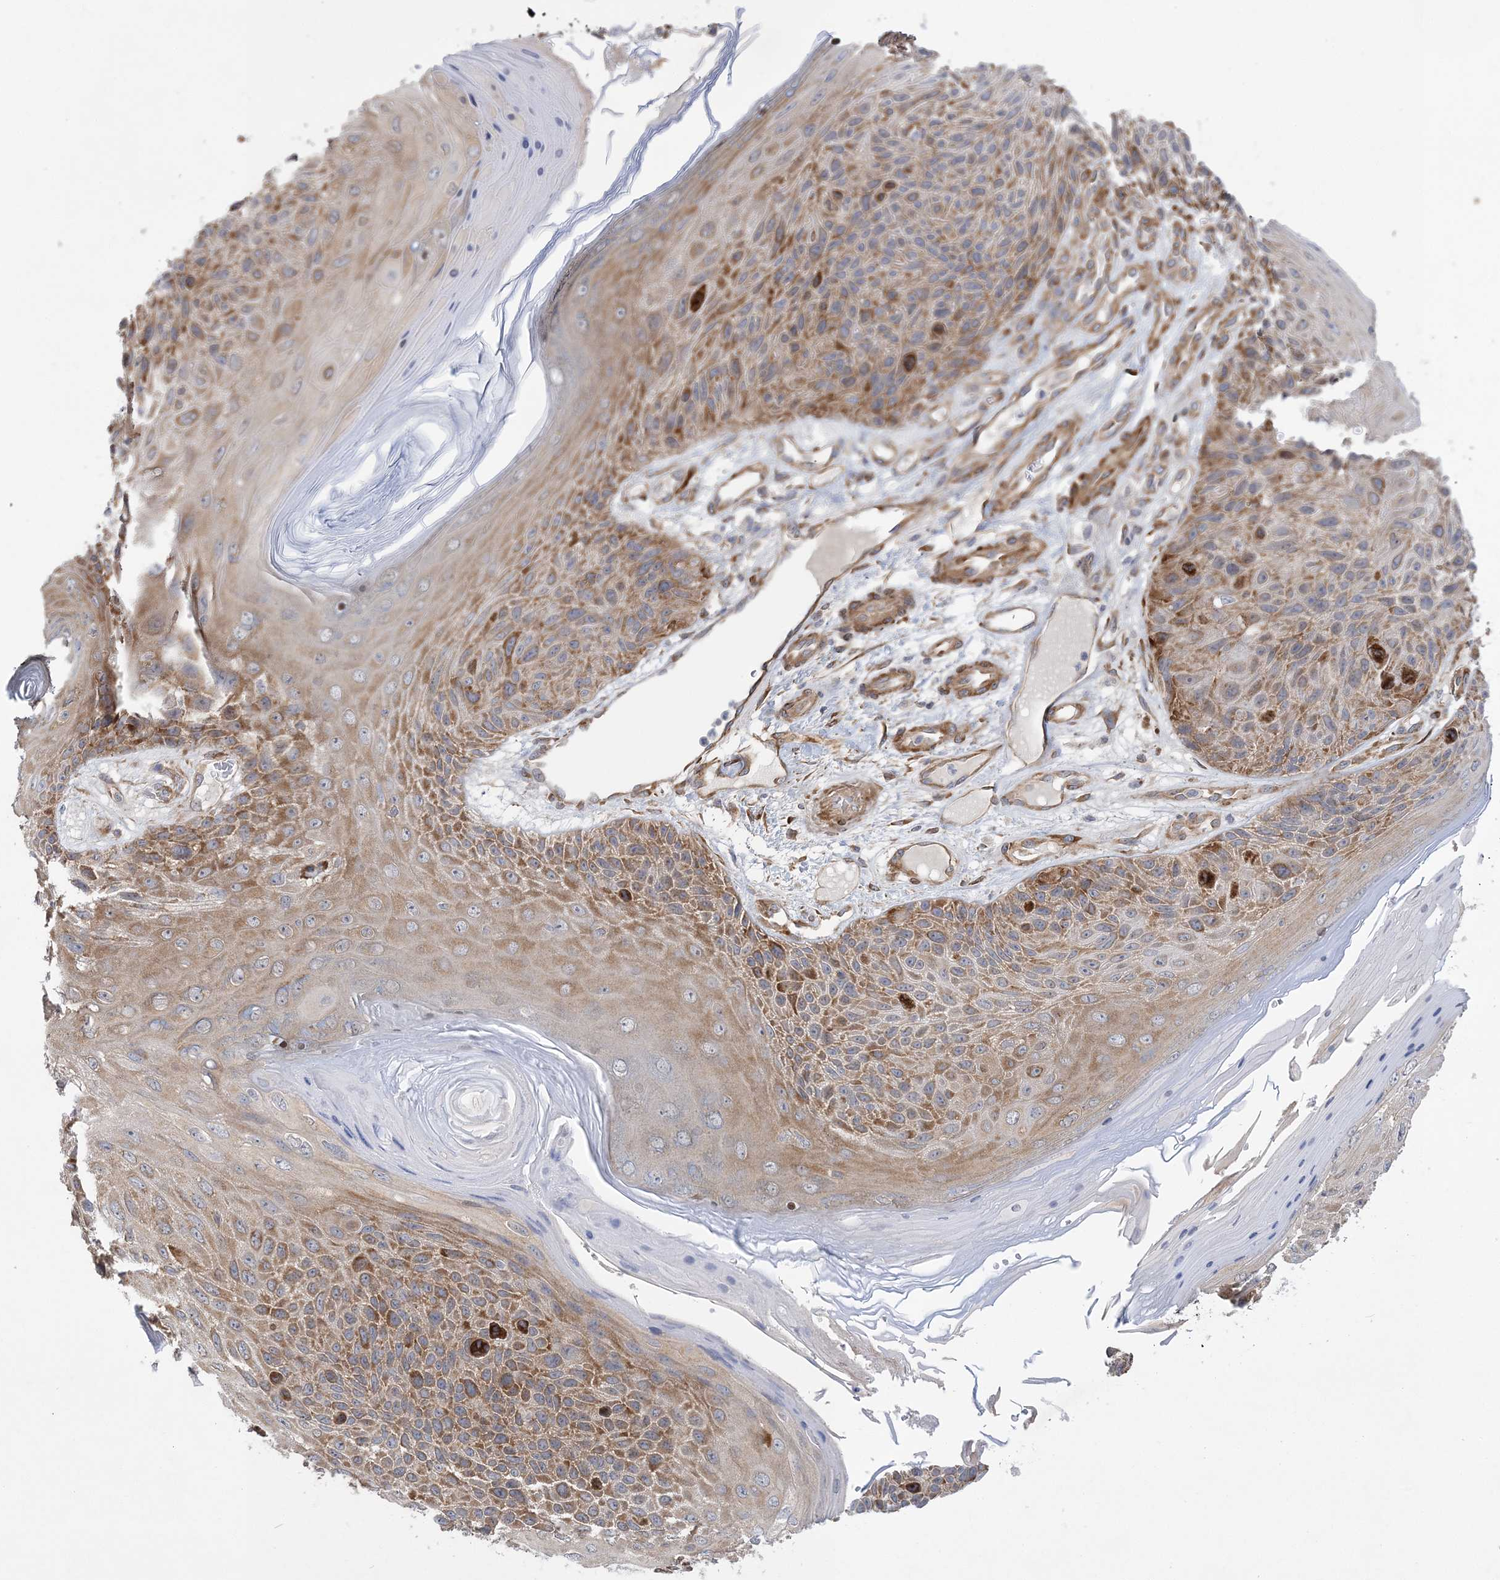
{"staining": {"intensity": "moderate", "quantity": "<25%", "location": "cytoplasmic/membranous"}, "tissue": "skin cancer", "cell_type": "Tumor cells", "image_type": "cancer", "snomed": [{"axis": "morphology", "description": "Squamous cell carcinoma, NOS"}, {"axis": "topography", "description": "Skin"}], "caption": "A photomicrograph of skin squamous cell carcinoma stained for a protein reveals moderate cytoplasmic/membranous brown staining in tumor cells. Immunohistochemistry (ihc) stains the protein of interest in brown and the nuclei are stained blue.", "gene": "MAP4K5", "patient": {"sex": "female", "age": 88}}